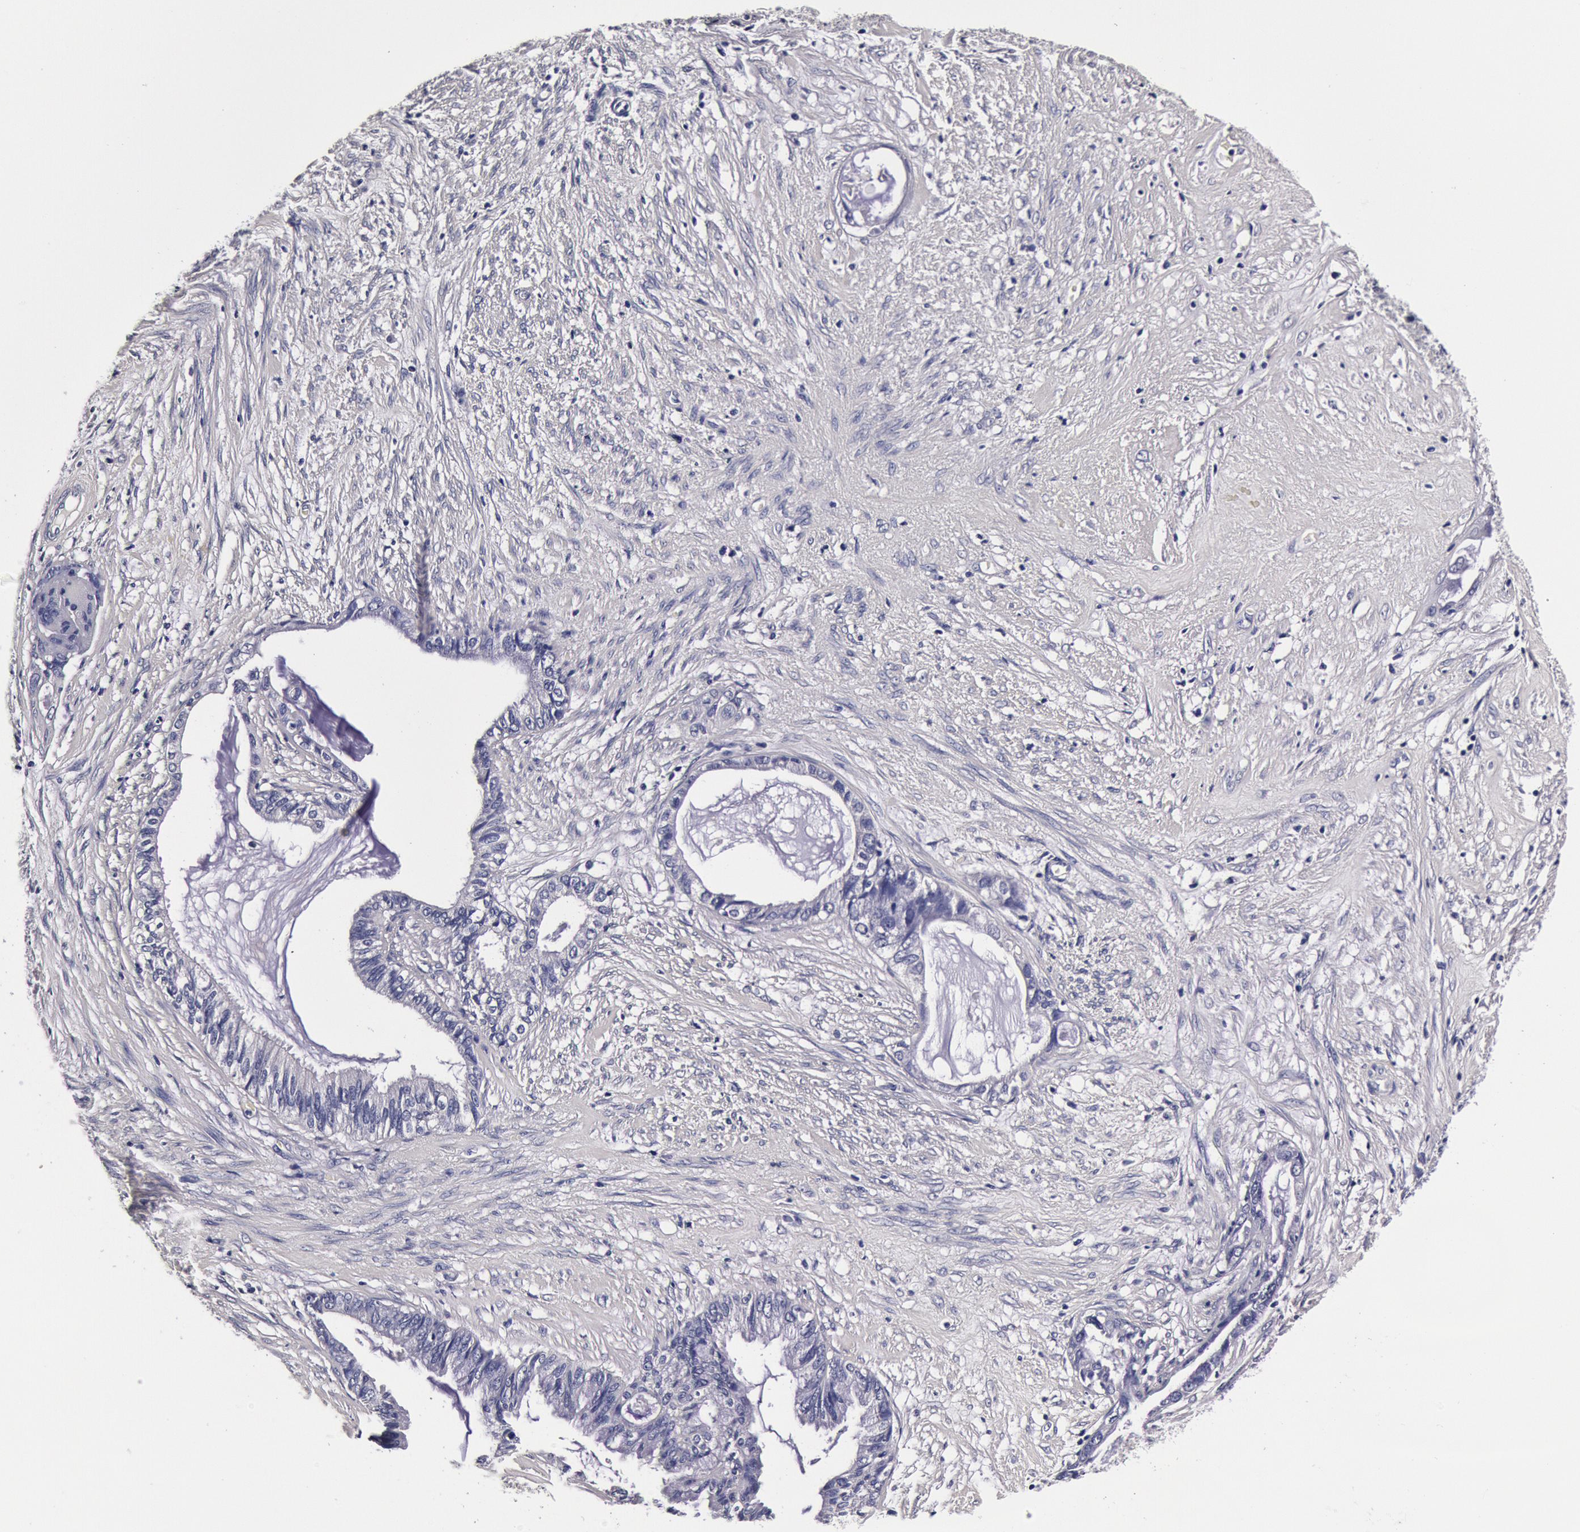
{"staining": {"intensity": "negative", "quantity": "none", "location": "none"}, "tissue": "endometrial cancer", "cell_type": "Tumor cells", "image_type": "cancer", "snomed": [{"axis": "morphology", "description": "Adenocarcinoma, NOS"}, {"axis": "topography", "description": "Endometrium"}], "caption": "A high-resolution histopathology image shows immunohistochemistry (IHC) staining of endometrial adenocarcinoma, which displays no significant staining in tumor cells.", "gene": "CCDC22", "patient": {"sex": "female", "age": 86}}